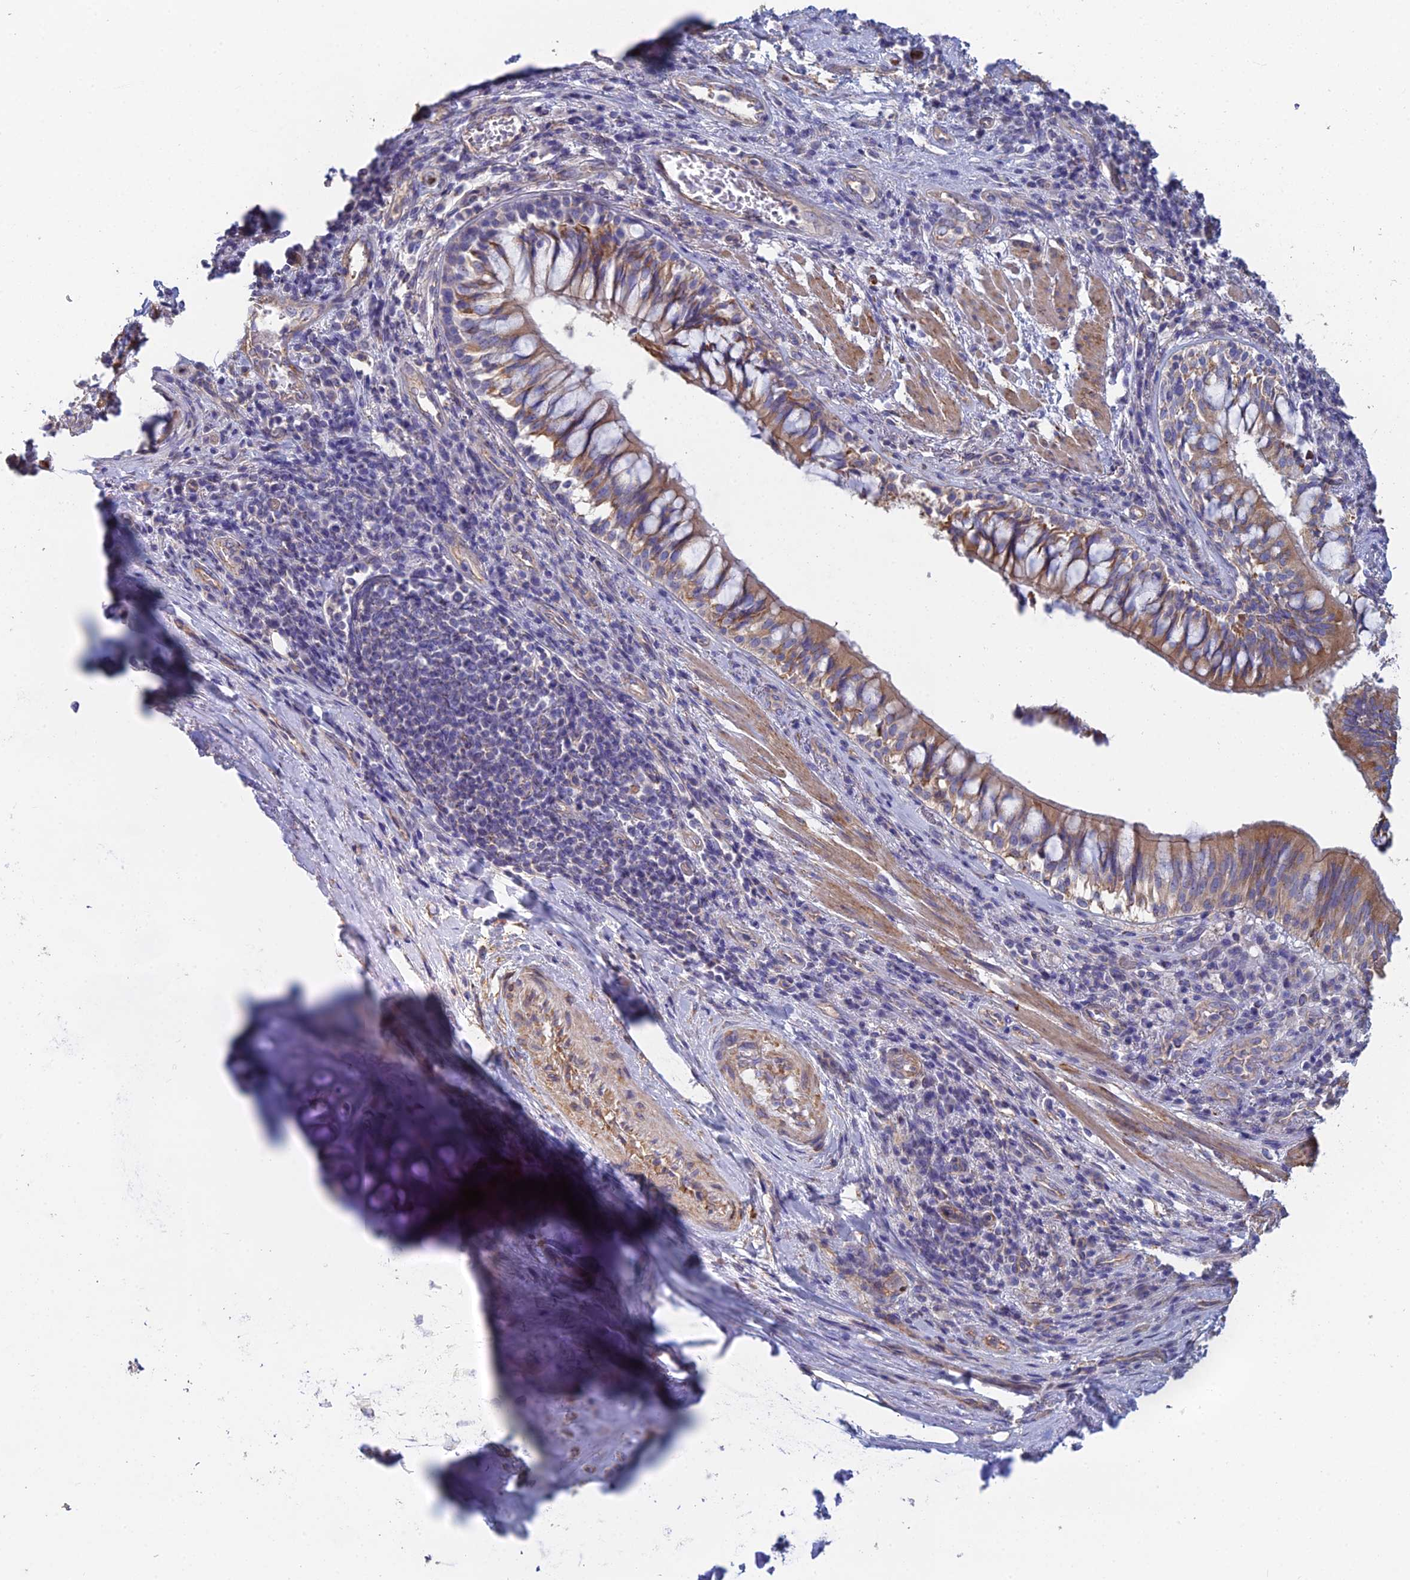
{"staining": {"intensity": "negative", "quantity": "none", "location": "none"}, "tissue": "adipose tissue", "cell_type": "Adipocytes", "image_type": "normal", "snomed": [{"axis": "morphology", "description": "Normal tissue, NOS"}, {"axis": "morphology", "description": "Squamous cell carcinoma, NOS"}, {"axis": "topography", "description": "Bronchus"}, {"axis": "topography", "description": "Lung"}], "caption": "Immunohistochemical staining of normal human adipose tissue reveals no significant positivity in adipocytes. (DAB IHC visualized using brightfield microscopy, high magnification).", "gene": "PCDHA5", "patient": {"sex": "male", "age": 64}}